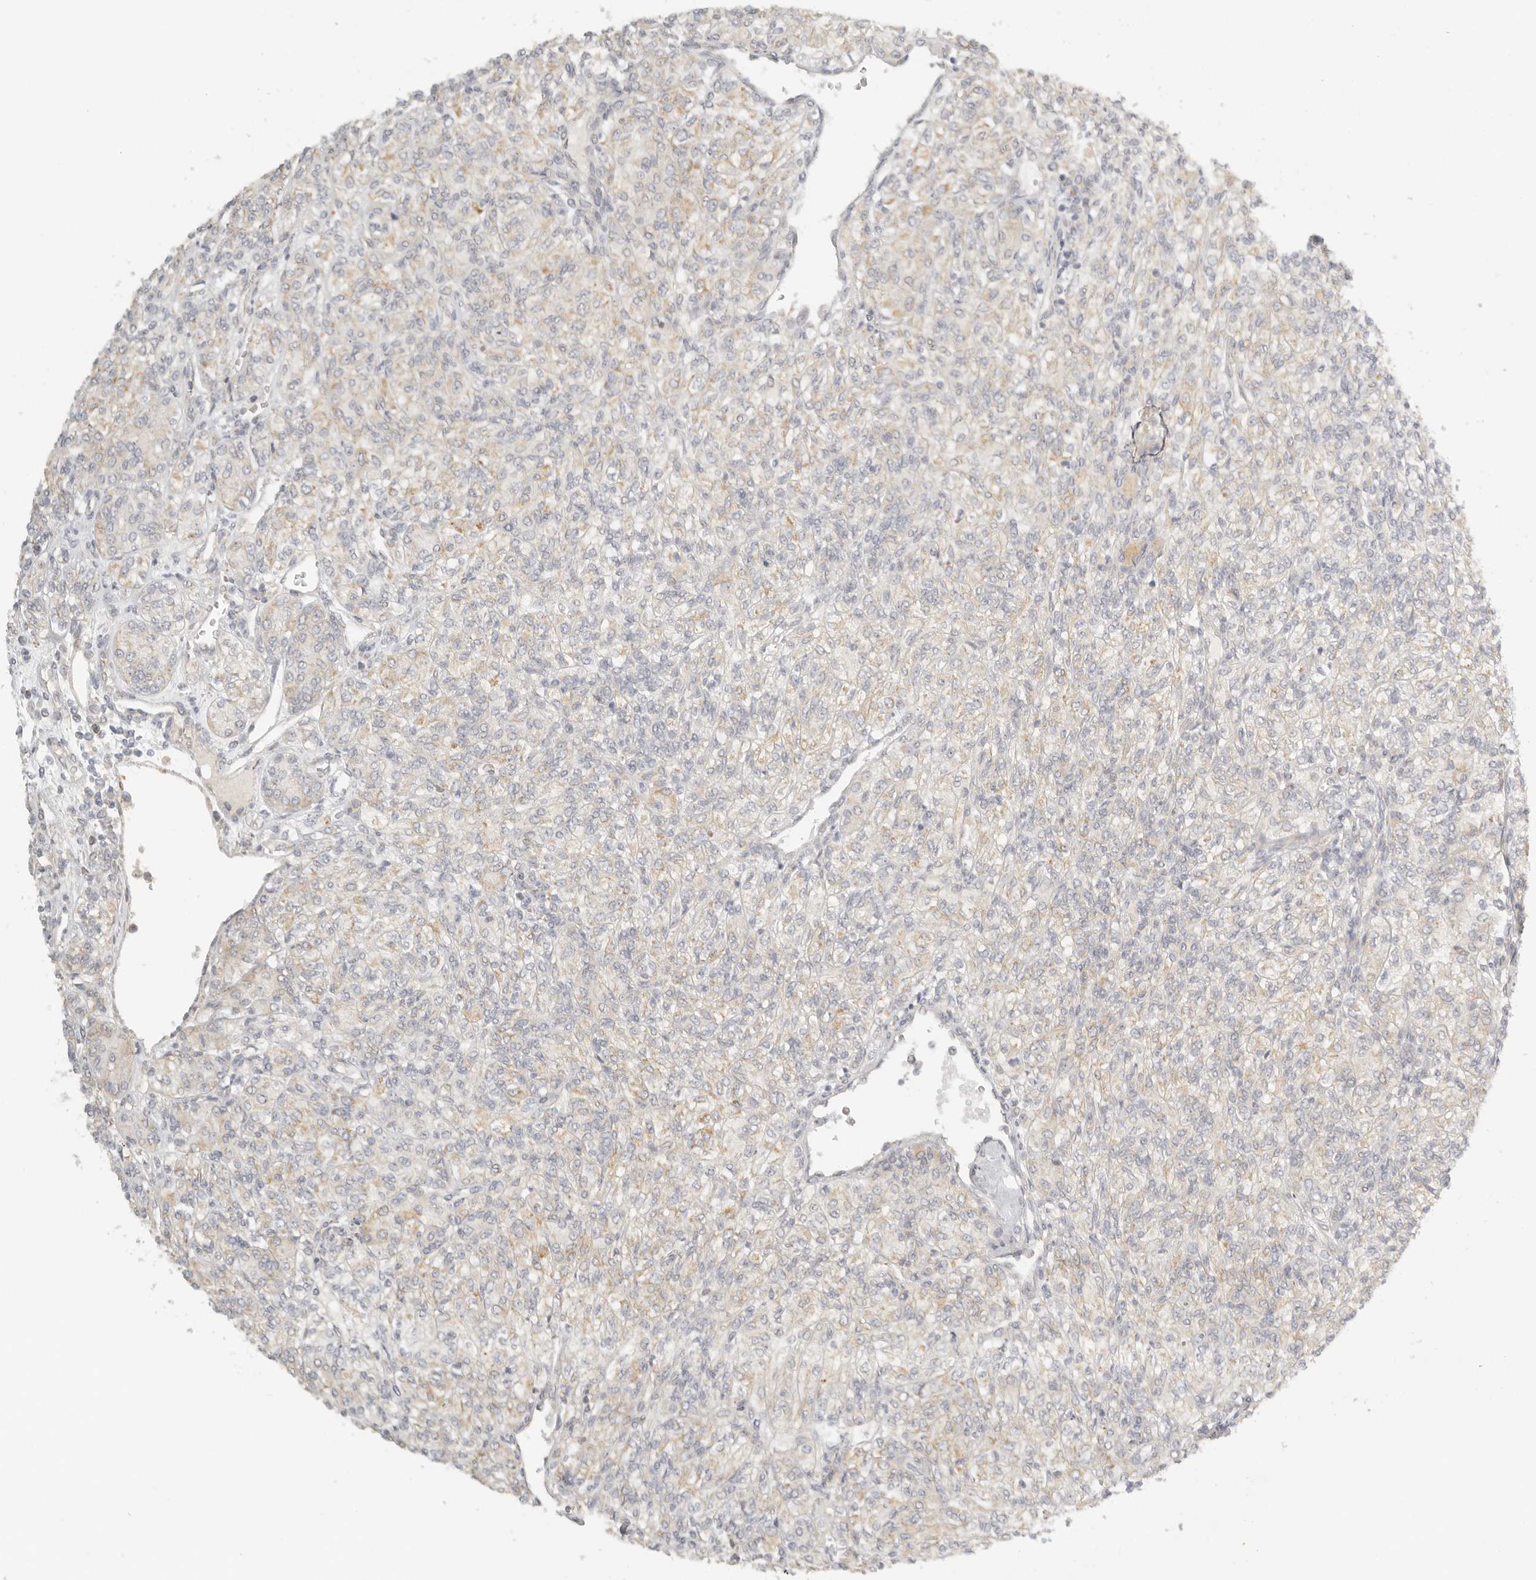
{"staining": {"intensity": "weak", "quantity": "25%-75%", "location": "cytoplasmic/membranous"}, "tissue": "renal cancer", "cell_type": "Tumor cells", "image_type": "cancer", "snomed": [{"axis": "morphology", "description": "Adenocarcinoma, NOS"}, {"axis": "topography", "description": "Kidney"}], "caption": "Brown immunohistochemical staining in human adenocarcinoma (renal) displays weak cytoplasmic/membranous expression in about 25%-75% of tumor cells.", "gene": "KDF1", "patient": {"sex": "male", "age": 77}}